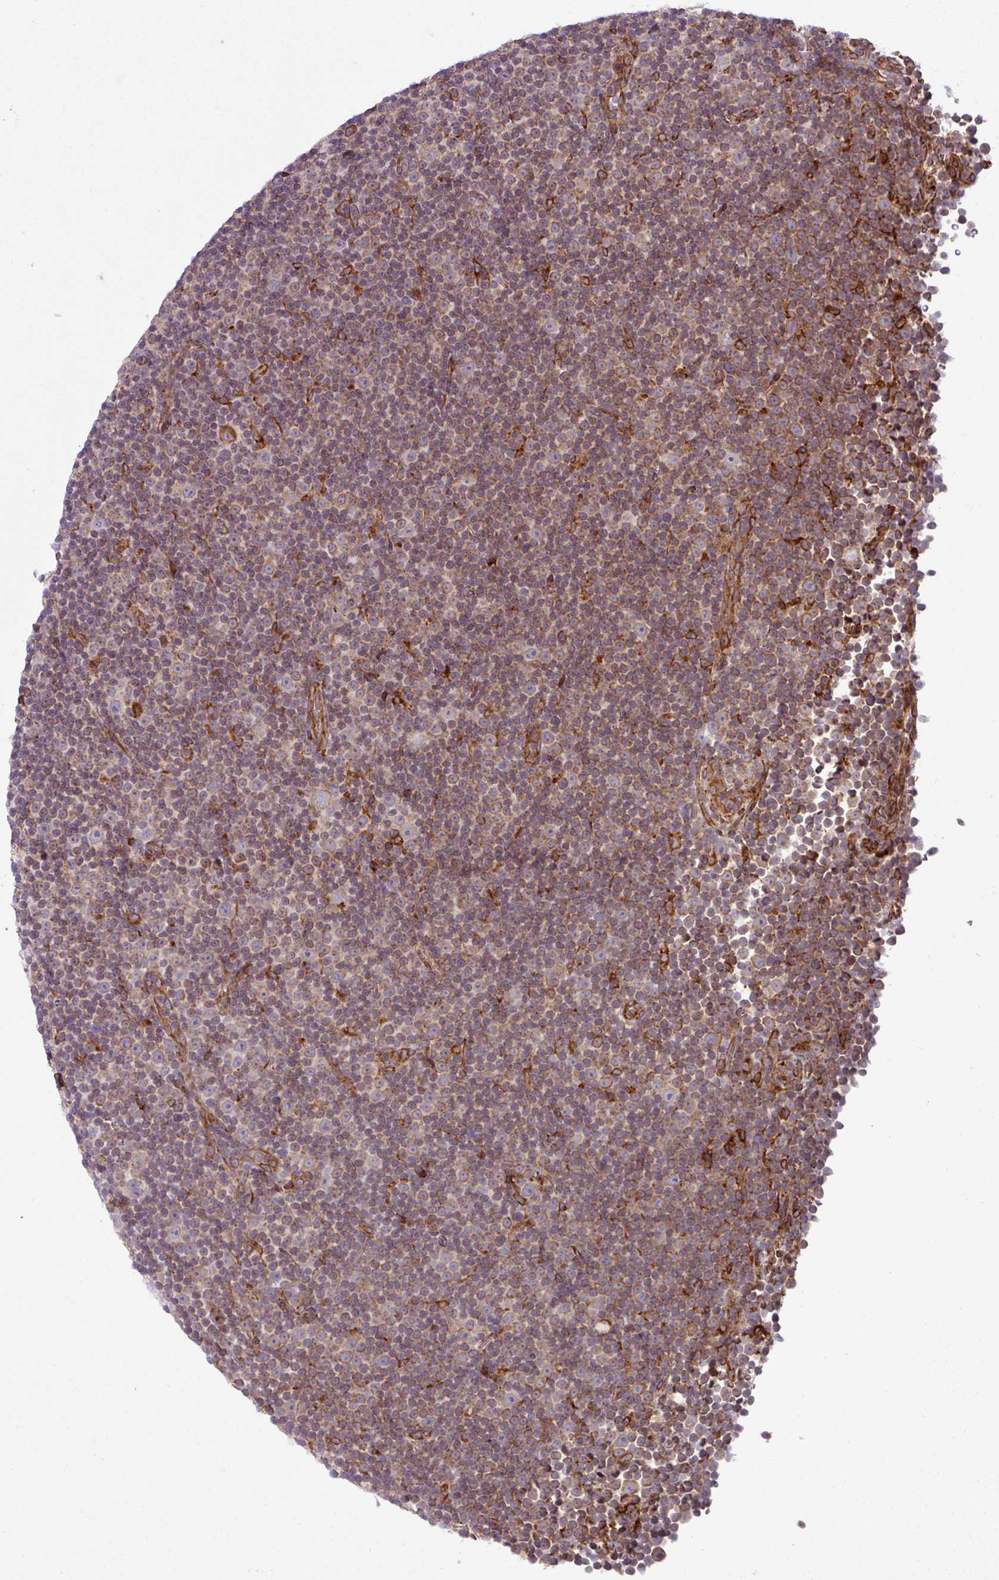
{"staining": {"intensity": "moderate", "quantity": ">75%", "location": "cytoplasmic/membranous"}, "tissue": "lymphoma", "cell_type": "Tumor cells", "image_type": "cancer", "snomed": [{"axis": "morphology", "description": "Malignant lymphoma, non-Hodgkin's type, Low grade"}, {"axis": "topography", "description": "Lymph node"}], "caption": "Immunohistochemical staining of malignant lymphoma, non-Hodgkin's type (low-grade) exhibits moderate cytoplasmic/membranous protein positivity in approximately >75% of tumor cells. The staining is performed using DAB (3,3'-diaminobenzidine) brown chromogen to label protein expression. The nuclei are counter-stained blue using hematoxylin.", "gene": "SLC39A7", "patient": {"sex": "female", "age": 67}}